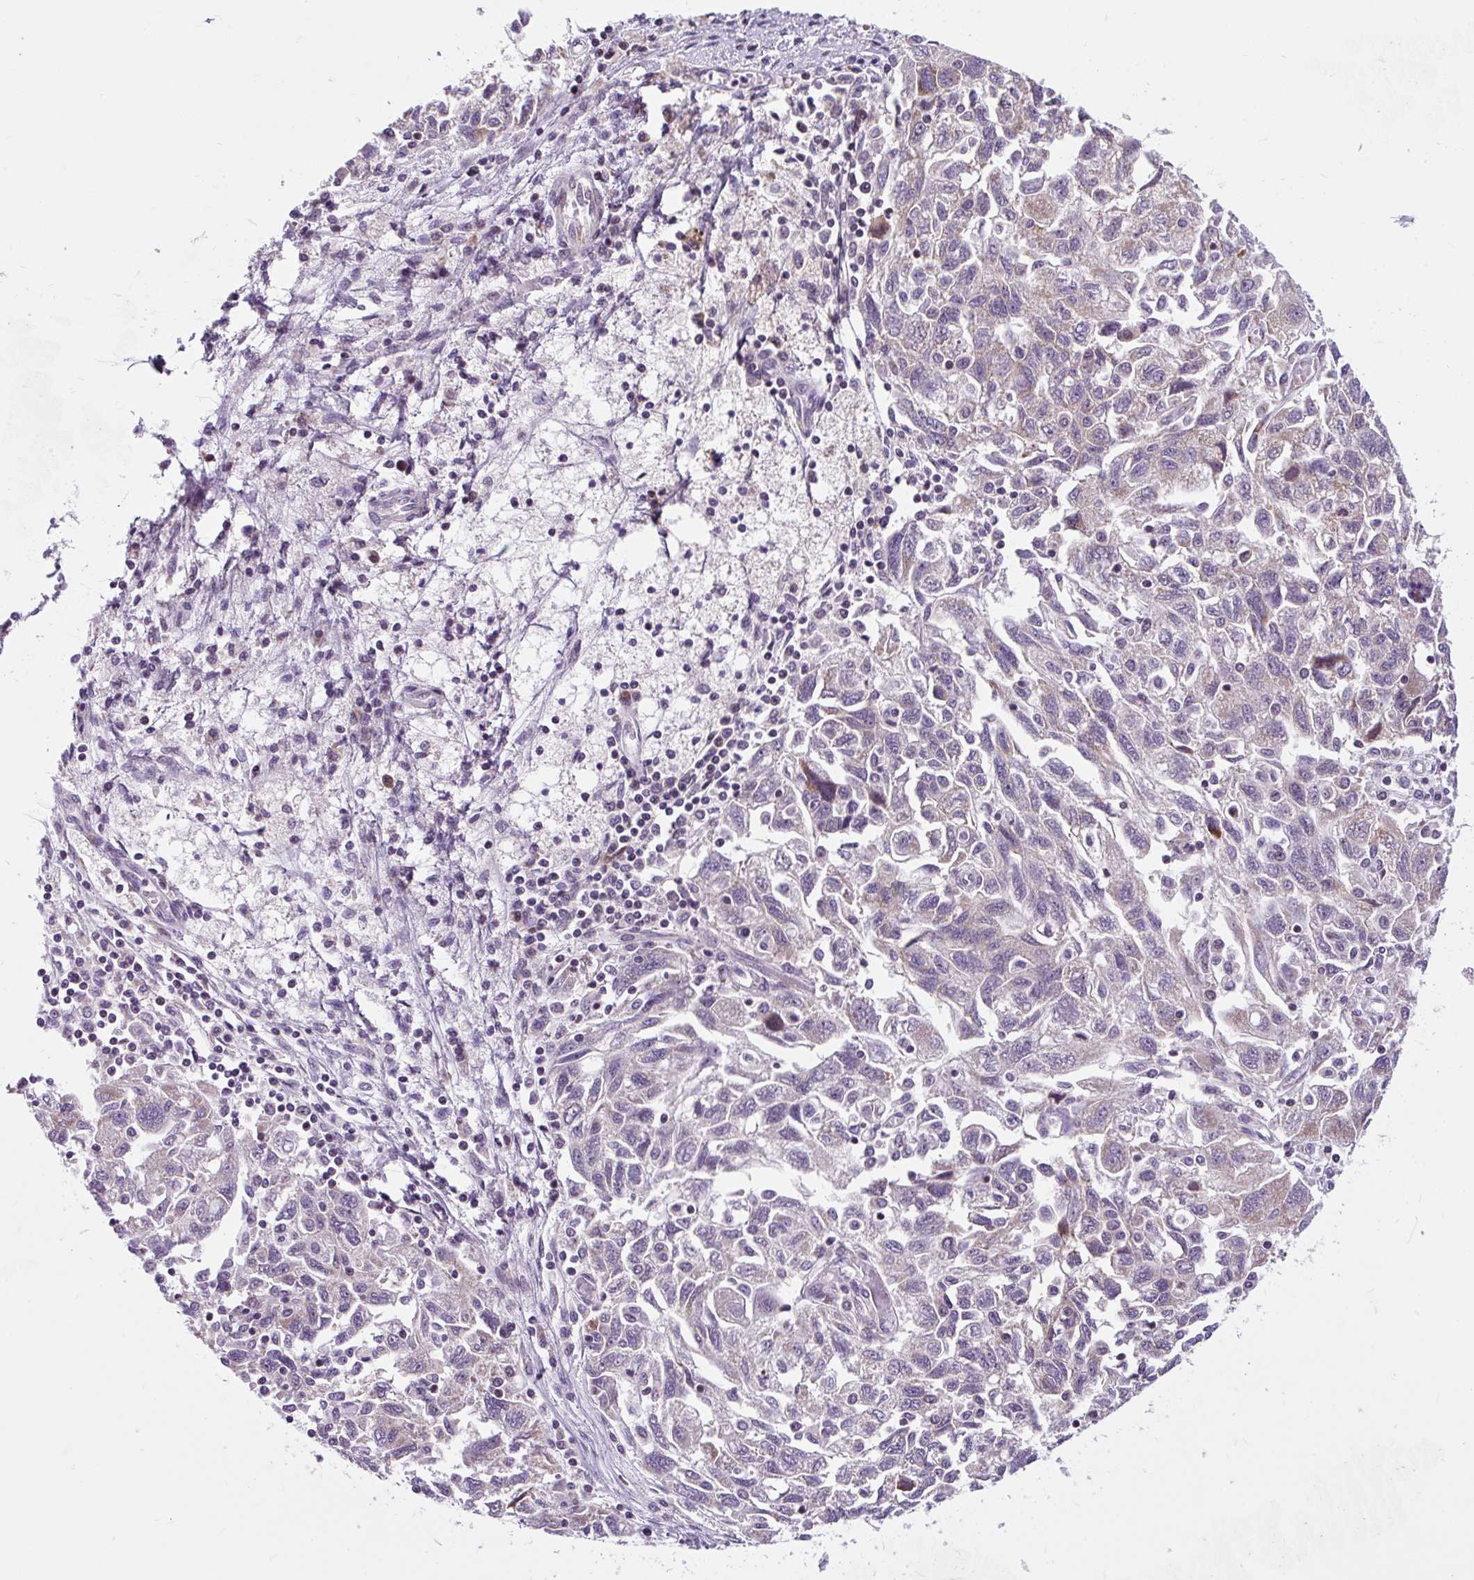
{"staining": {"intensity": "negative", "quantity": "none", "location": "none"}, "tissue": "ovarian cancer", "cell_type": "Tumor cells", "image_type": "cancer", "snomed": [{"axis": "morphology", "description": "Carcinoma, NOS"}, {"axis": "morphology", "description": "Cystadenocarcinoma, serous, NOS"}, {"axis": "topography", "description": "Ovary"}], "caption": "IHC micrograph of neoplastic tissue: ovarian carcinoma stained with DAB shows no significant protein positivity in tumor cells. (Immunohistochemistry, brightfield microscopy, high magnification).", "gene": "CISD3", "patient": {"sex": "female", "age": 69}}